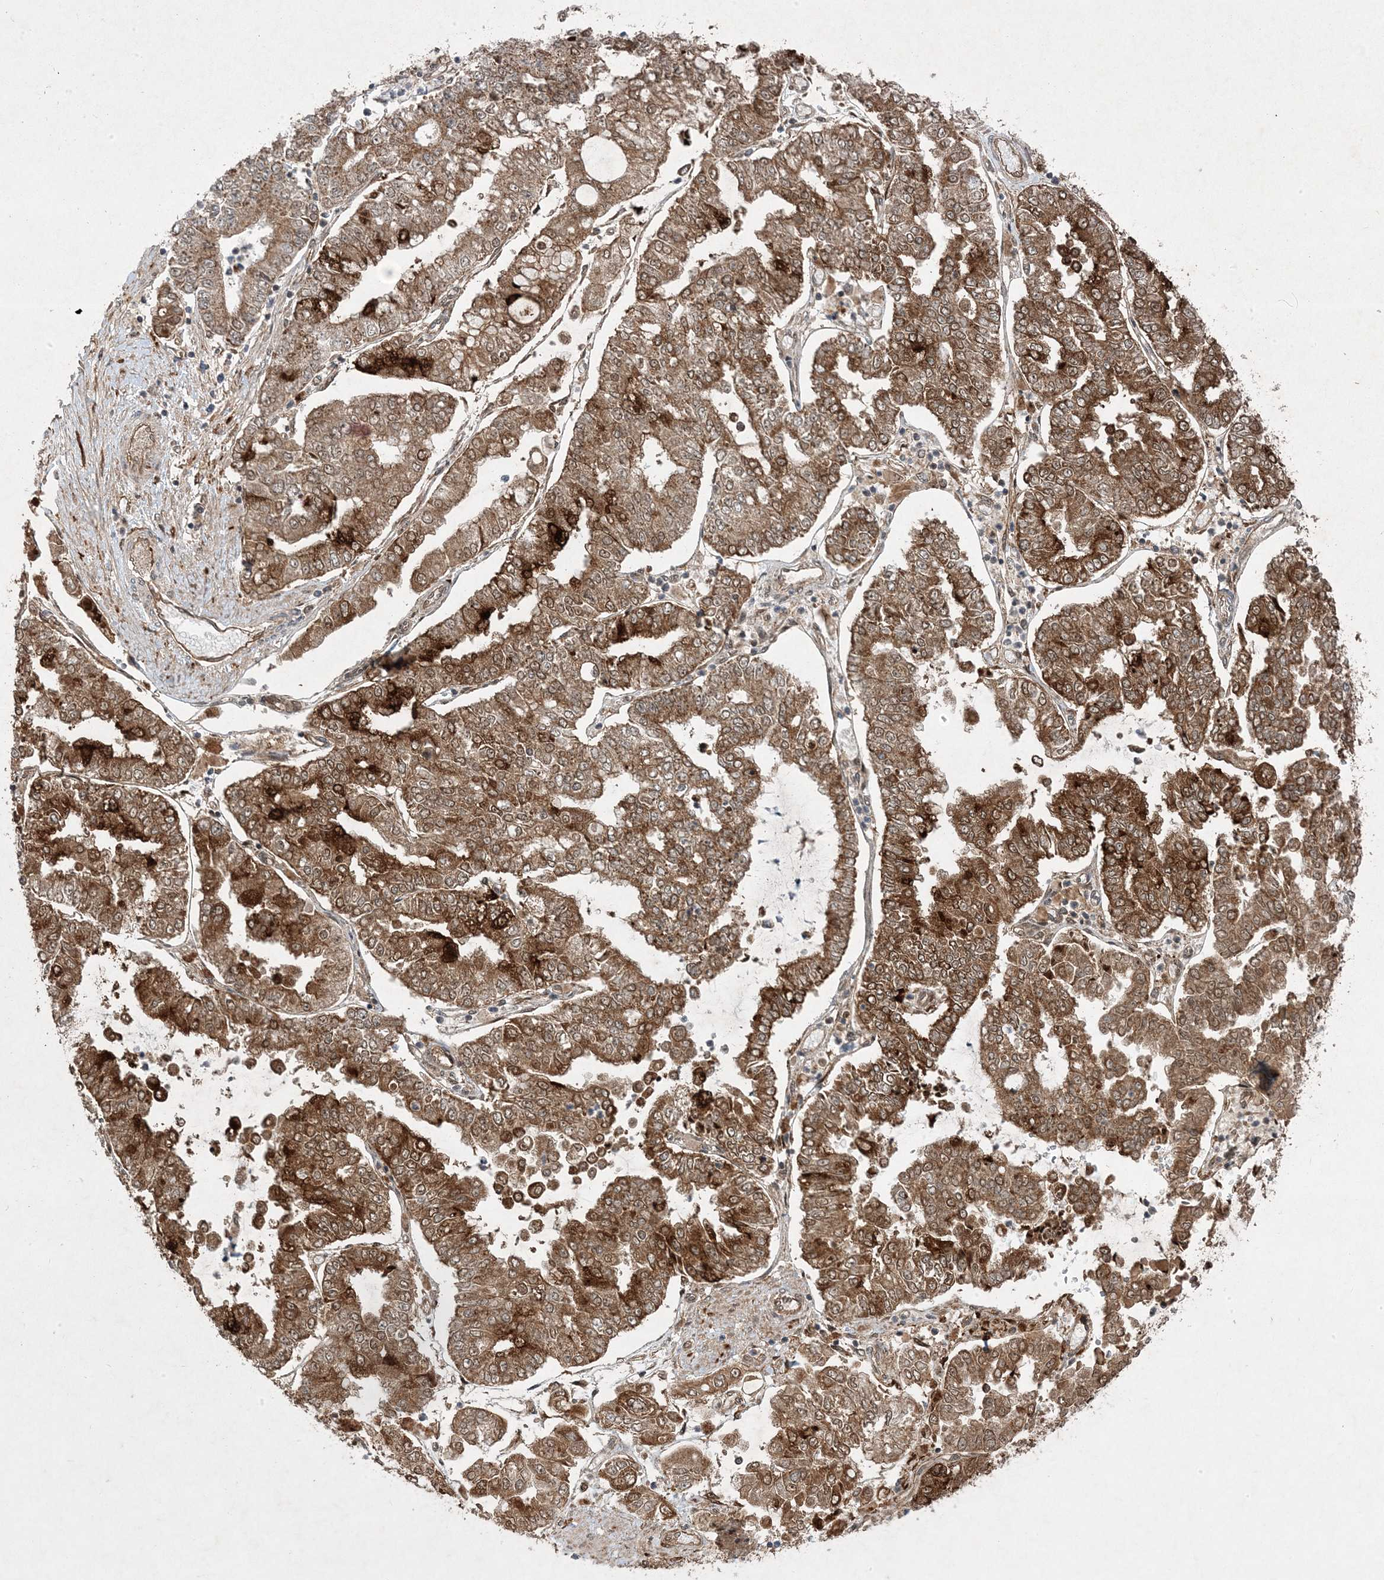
{"staining": {"intensity": "moderate", "quantity": ">75%", "location": "cytoplasmic/membranous"}, "tissue": "stomach cancer", "cell_type": "Tumor cells", "image_type": "cancer", "snomed": [{"axis": "morphology", "description": "Adenocarcinoma, NOS"}, {"axis": "topography", "description": "Stomach"}], "caption": "Human stomach cancer (adenocarcinoma) stained with a protein marker displays moderate staining in tumor cells.", "gene": "PLEKHM2", "patient": {"sex": "male", "age": 76}}